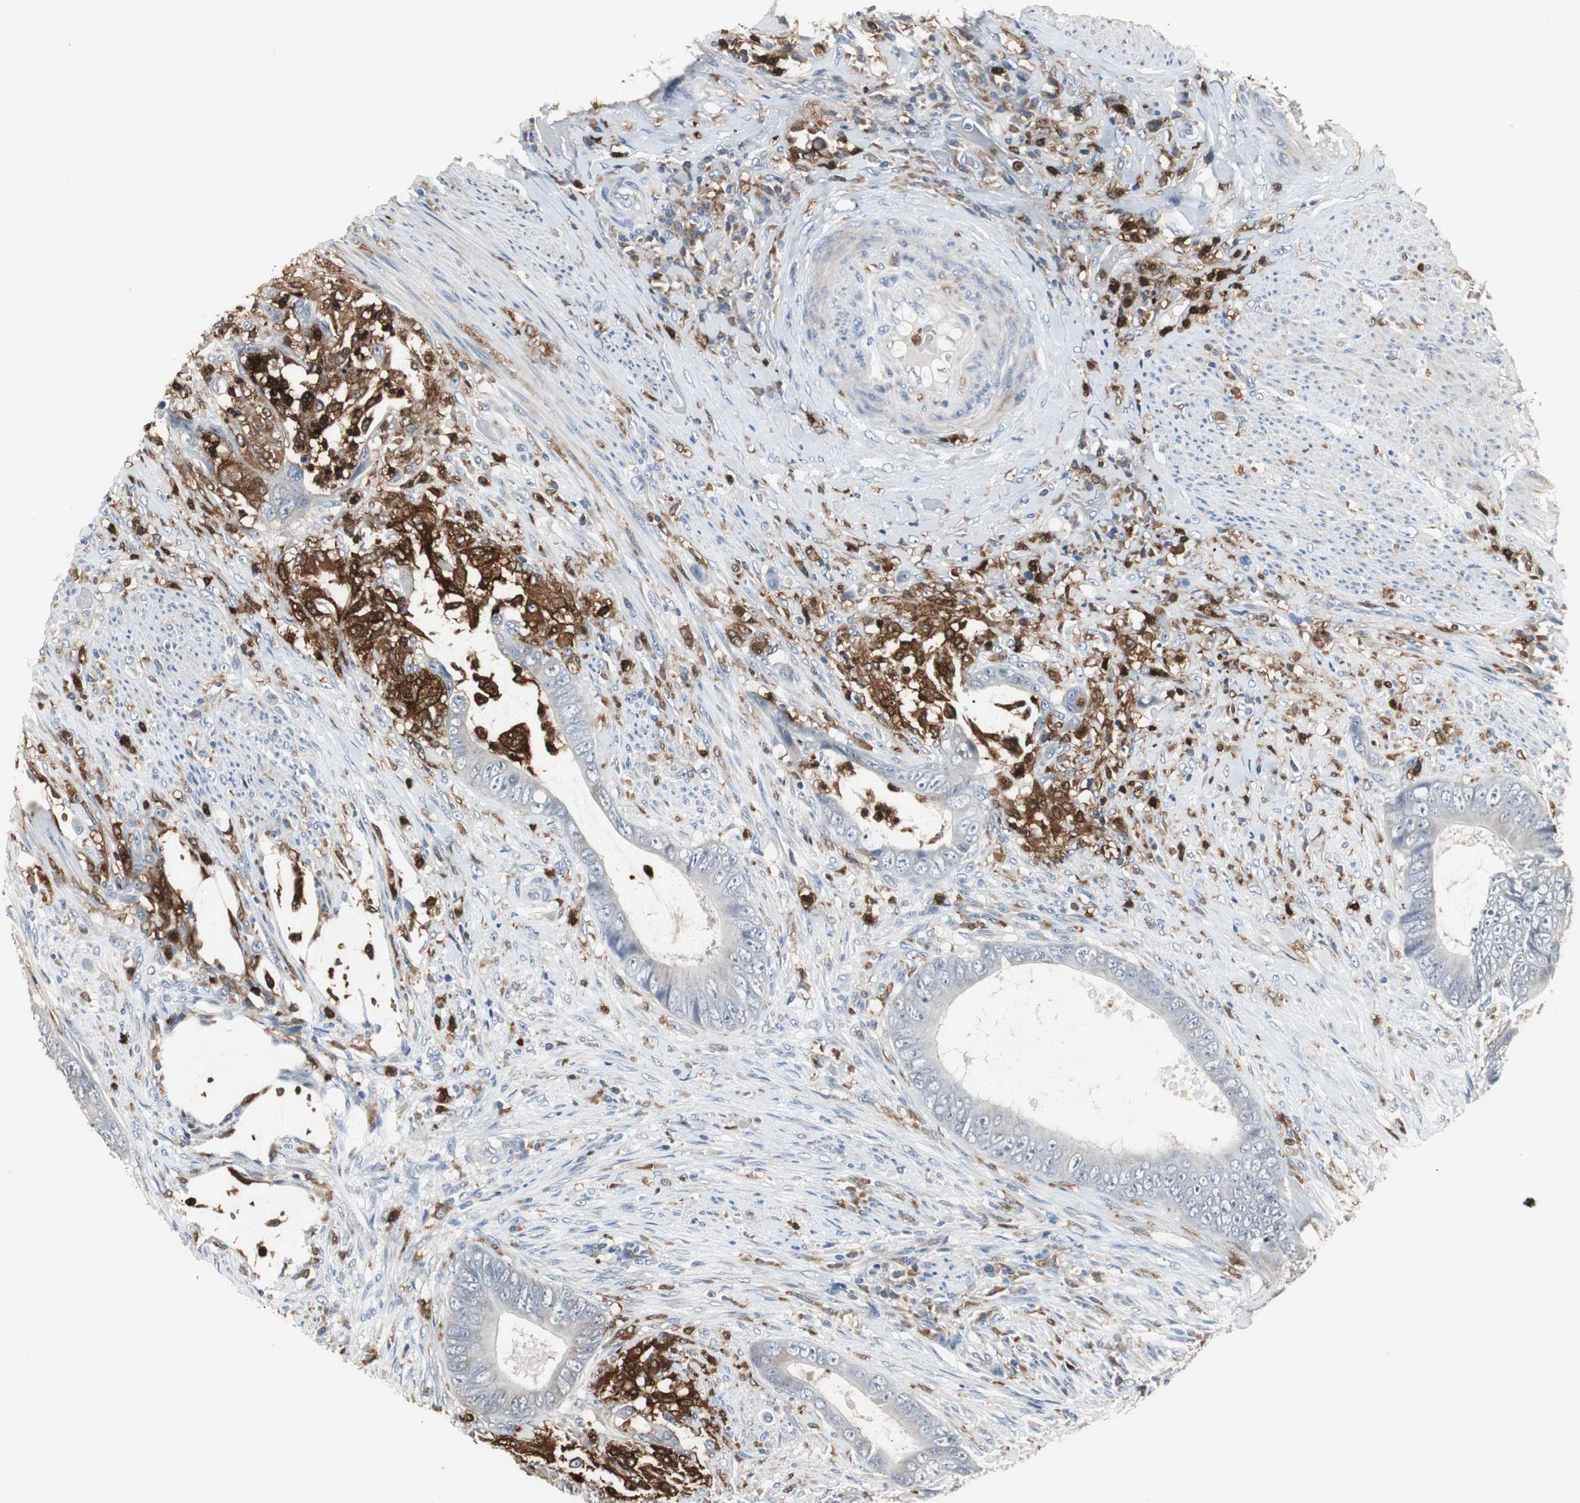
{"staining": {"intensity": "negative", "quantity": "none", "location": "none"}, "tissue": "colorectal cancer", "cell_type": "Tumor cells", "image_type": "cancer", "snomed": [{"axis": "morphology", "description": "Adenocarcinoma, NOS"}, {"axis": "topography", "description": "Rectum"}], "caption": "Immunohistochemistry of colorectal cancer (adenocarcinoma) exhibits no expression in tumor cells.", "gene": "NCF2", "patient": {"sex": "female", "age": 77}}